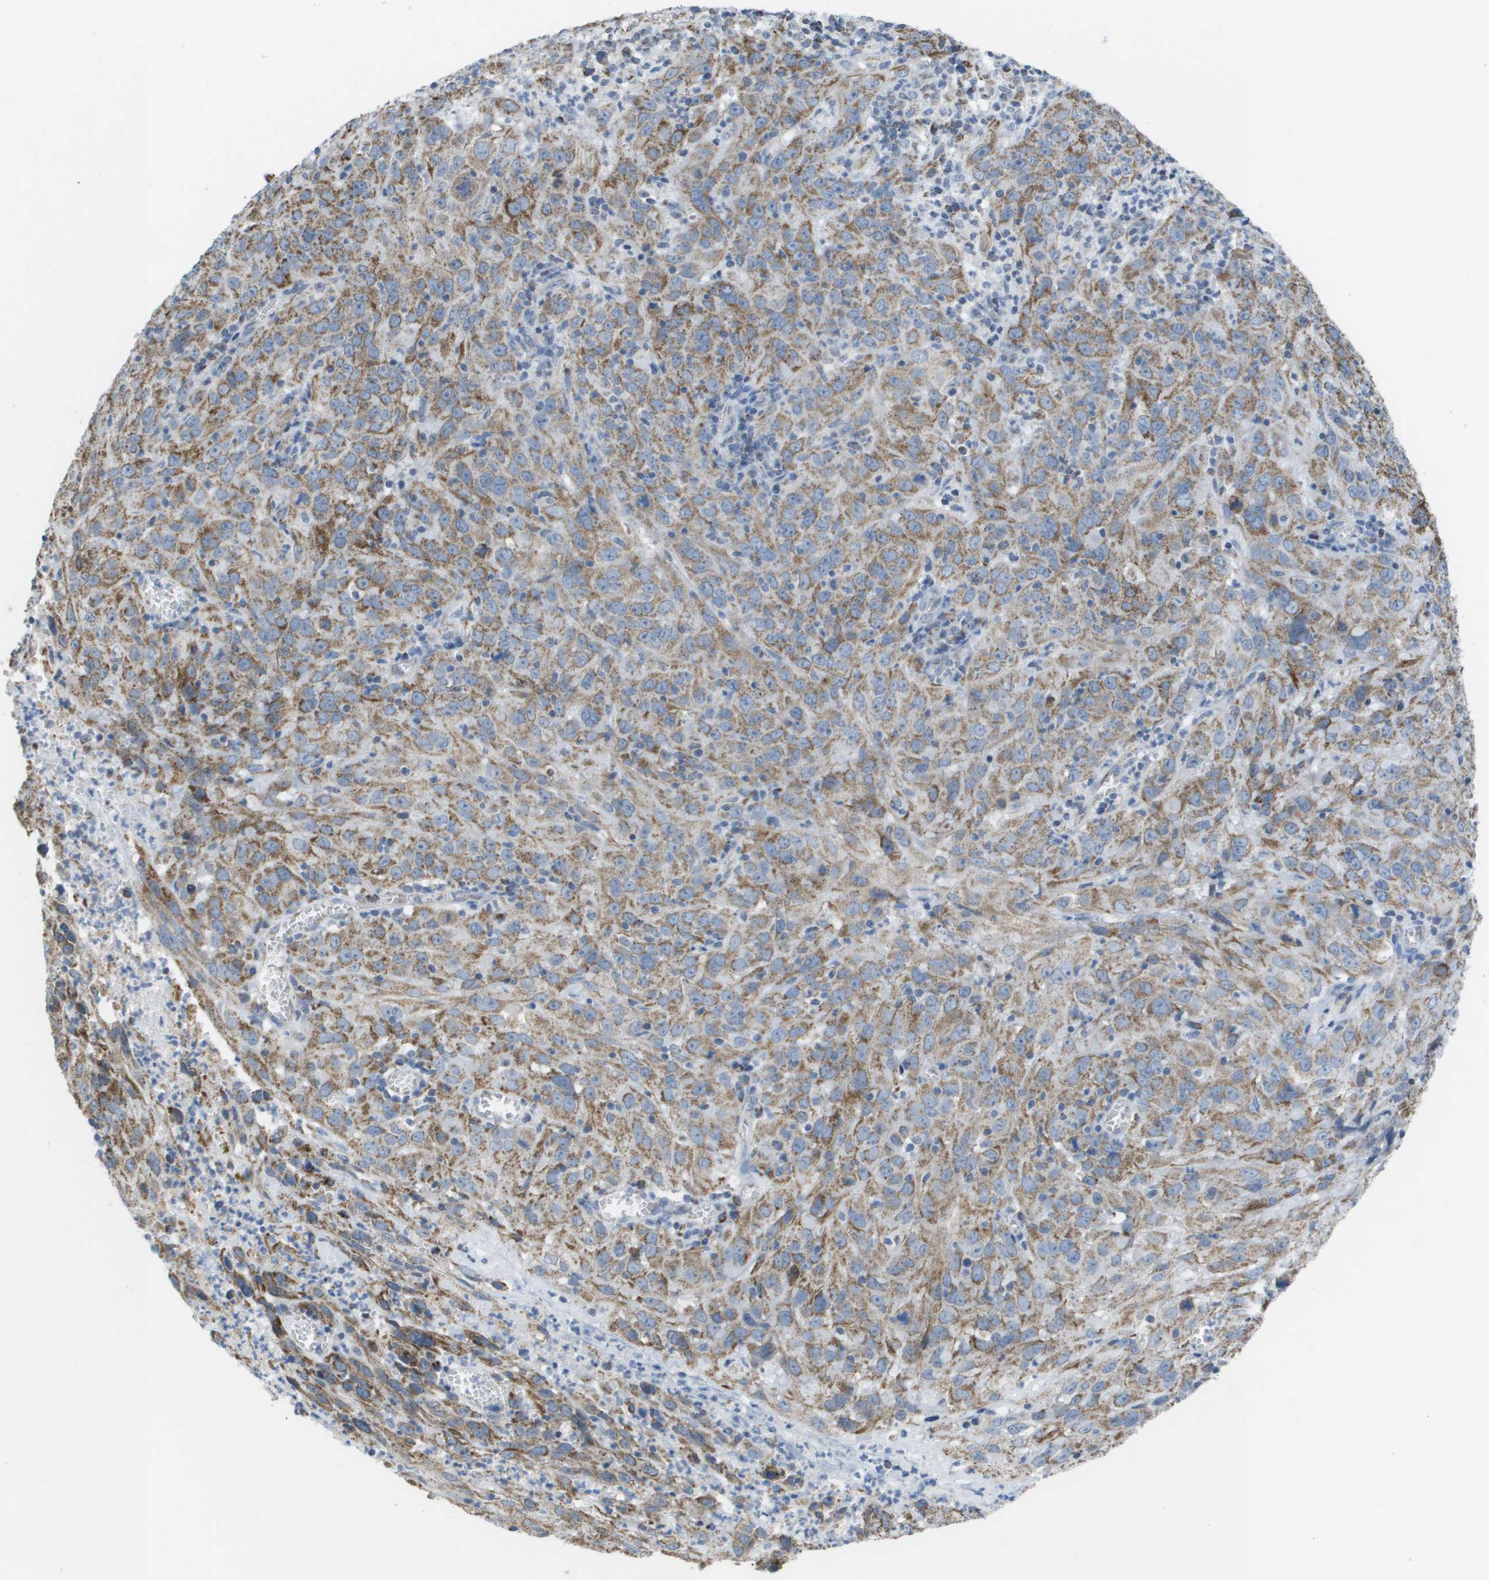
{"staining": {"intensity": "moderate", "quantity": ">75%", "location": "cytoplasmic/membranous"}, "tissue": "cervical cancer", "cell_type": "Tumor cells", "image_type": "cancer", "snomed": [{"axis": "morphology", "description": "Squamous cell carcinoma, NOS"}, {"axis": "topography", "description": "Cervix"}], "caption": "Approximately >75% of tumor cells in human cervical cancer reveal moderate cytoplasmic/membranous protein positivity as visualized by brown immunohistochemical staining.", "gene": "TMEM223", "patient": {"sex": "female", "age": 32}}